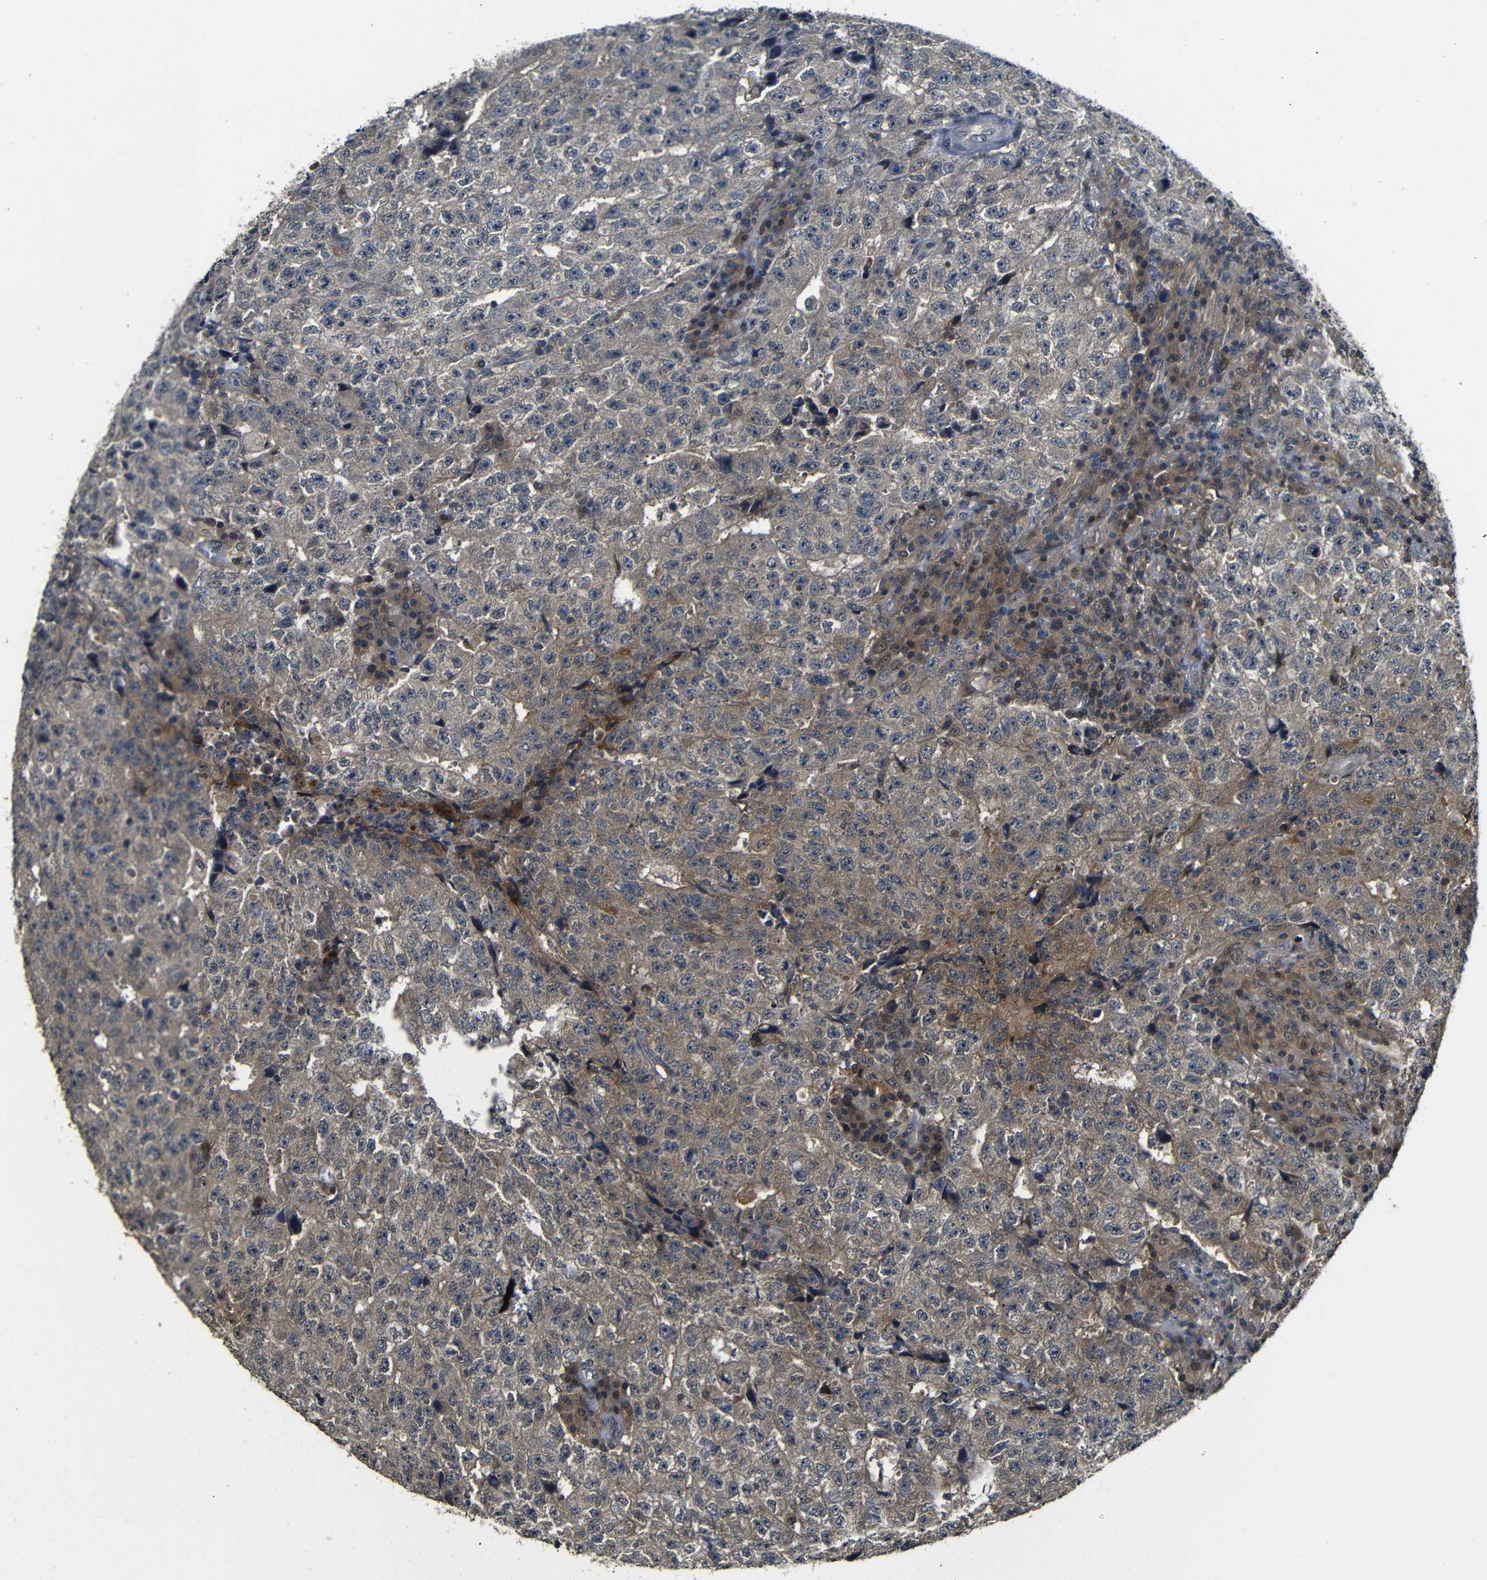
{"staining": {"intensity": "weak", "quantity": "25%-75%", "location": "cytoplasmic/membranous"}, "tissue": "testis cancer", "cell_type": "Tumor cells", "image_type": "cancer", "snomed": [{"axis": "morphology", "description": "Necrosis, NOS"}, {"axis": "morphology", "description": "Carcinoma, Embryonal, NOS"}, {"axis": "topography", "description": "Testis"}], "caption": "About 25%-75% of tumor cells in testis embryonal carcinoma exhibit weak cytoplasmic/membranous protein expression as visualized by brown immunohistochemical staining.", "gene": "ATG12", "patient": {"sex": "male", "age": 19}}